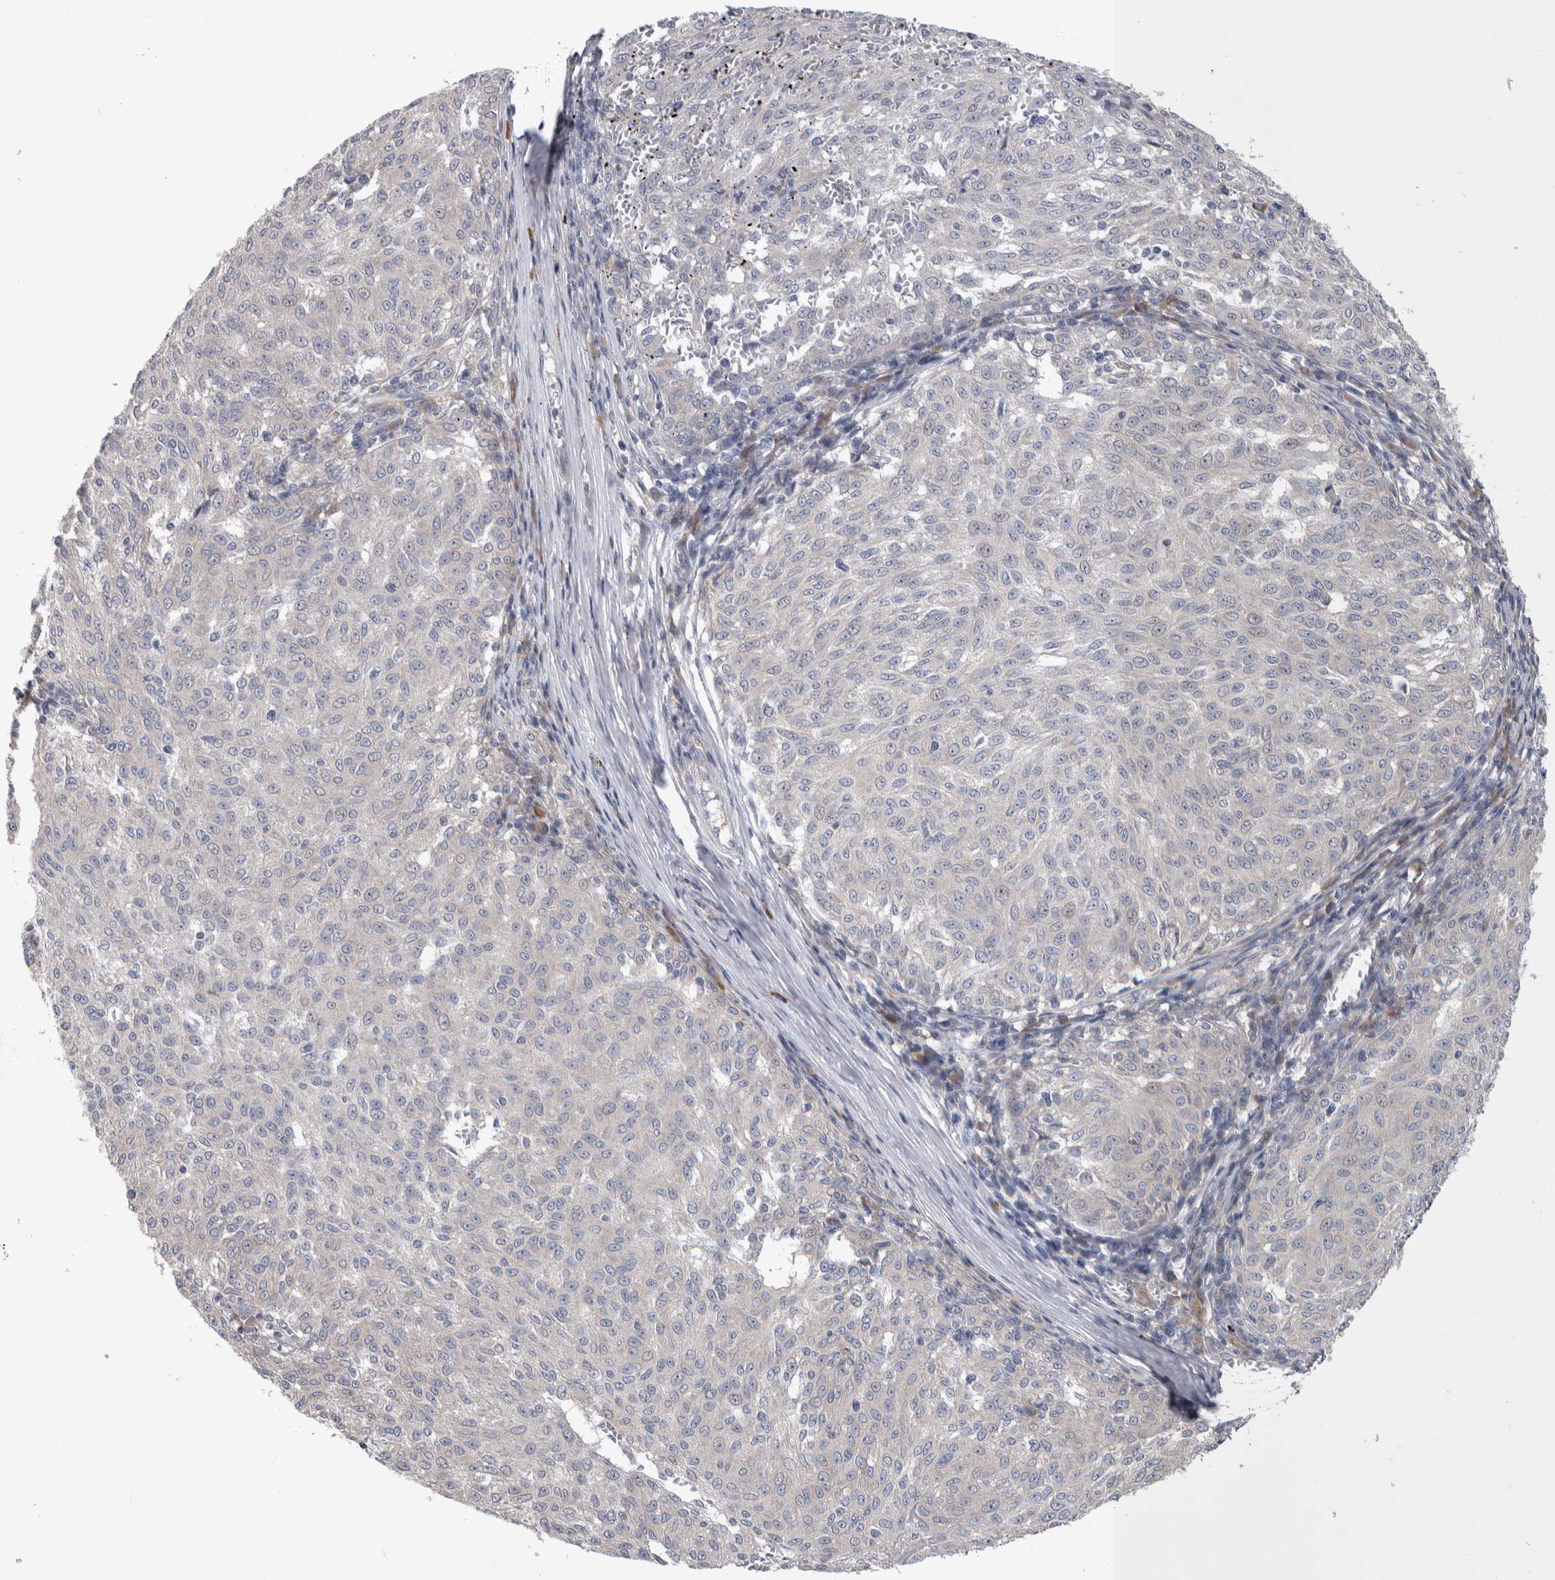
{"staining": {"intensity": "negative", "quantity": "none", "location": "none"}, "tissue": "melanoma", "cell_type": "Tumor cells", "image_type": "cancer", "snomed": [{"axis": "morphology", "description": "Malignant melanoma, NOS"}, {"axis": "topography", "description": "Skin"}], "caption": "An immunohistochemistry (IHC) photomicrograph of malignant melanoma is shown. There is no staining in tumor cells of malignant melanoma.", "gene": "IBTK", "patient": {"sex": "female", "age": 72}}